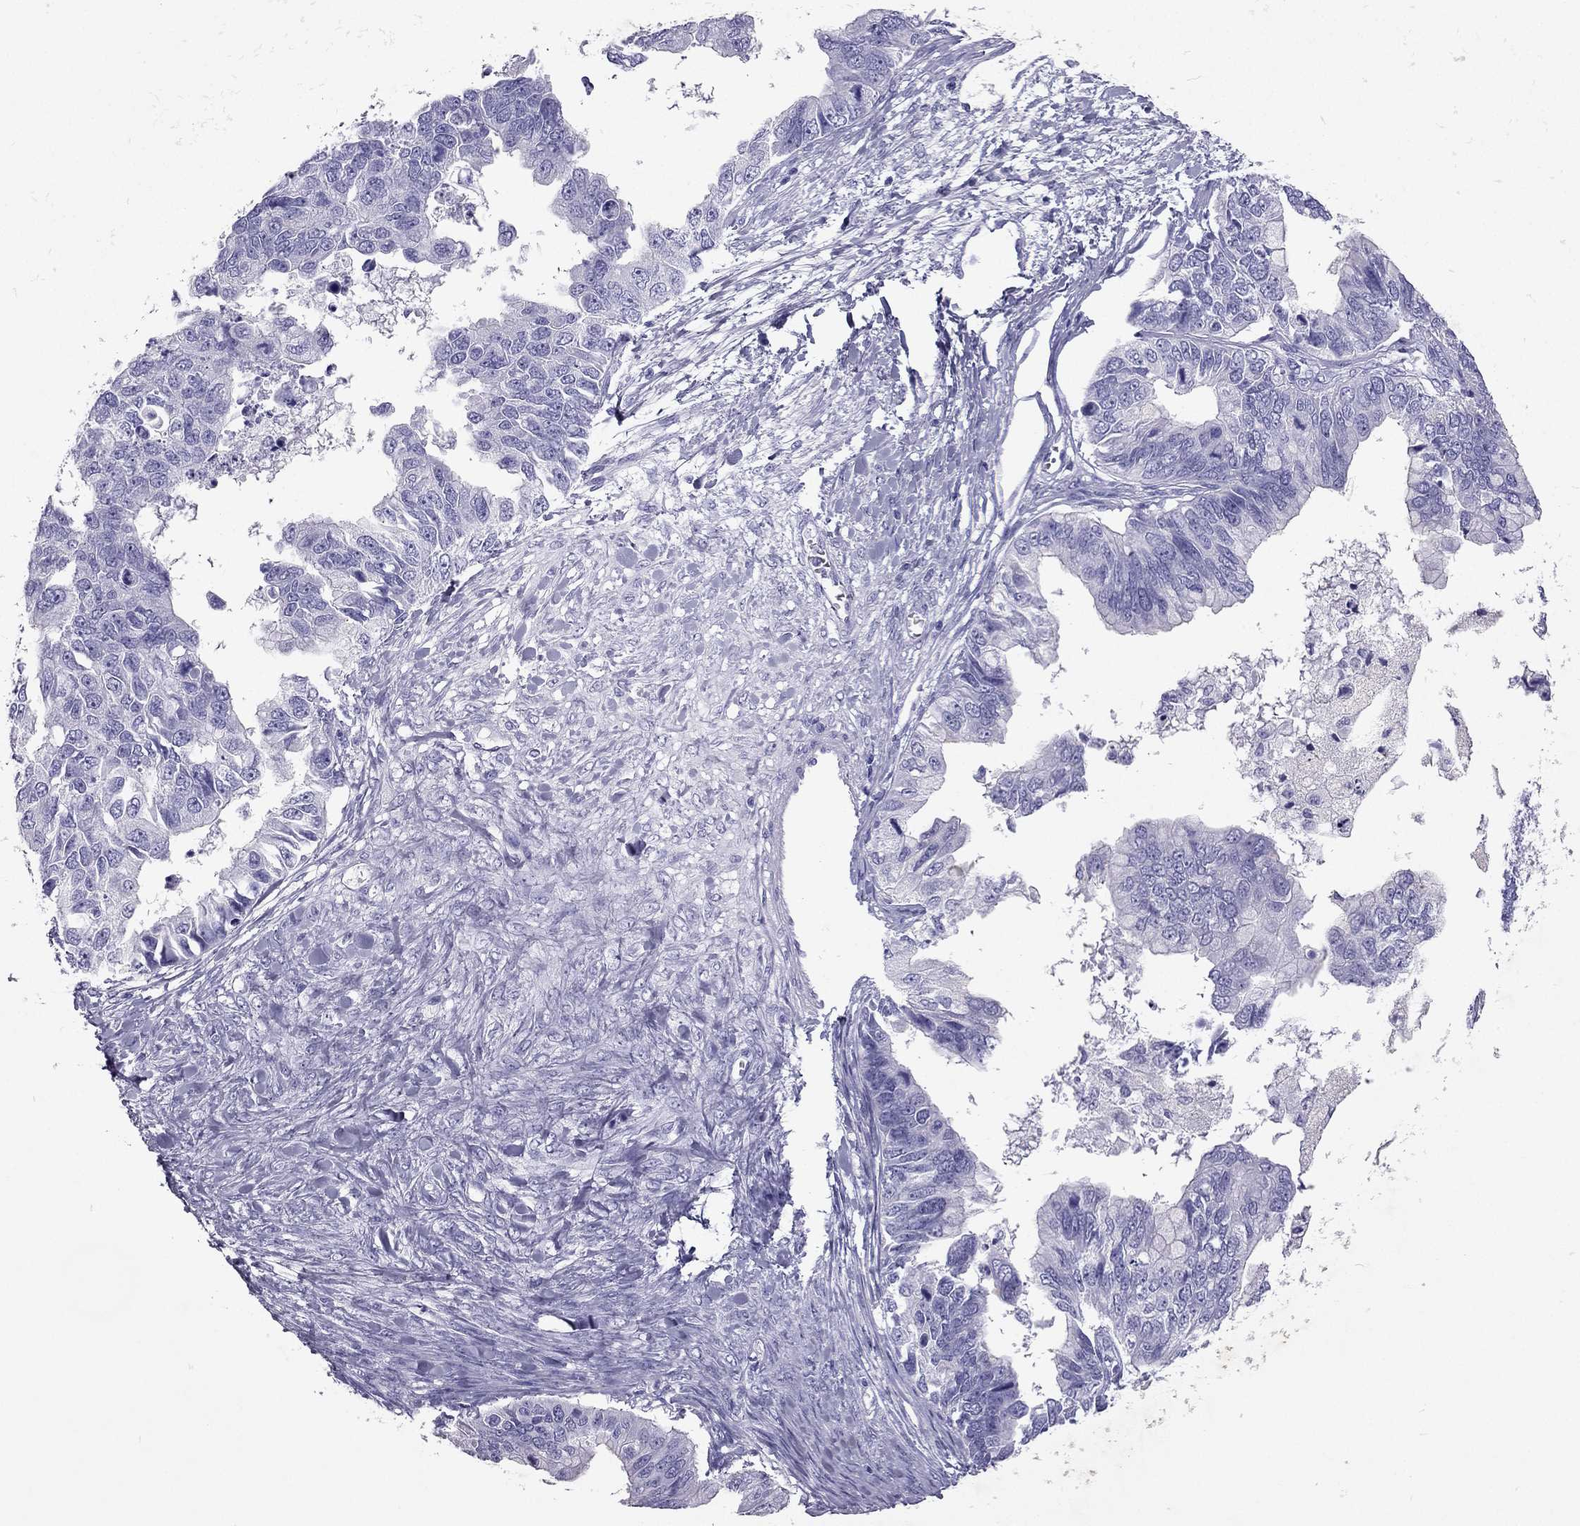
{"staining": {"intensity": "negative", "quantity": "none", "location": "none"}, "tissue": "ovarian cancer", "cell_type": "Tumor cells", "image_type": "cancer", "snomed": [{"axis": "morphology", "description": "Cystadenocarcinoma, mucinous, NOS"}, {"axis": "topography", "description": "Ovary"}], "caption": "DAB immunohistochemical staining of mucinous cystadenocarcinoma (ovarian) reveals no significant expression in tumor cells.", "gene": "PDE6A", "patient": {"sex": "female", "age": 76}}